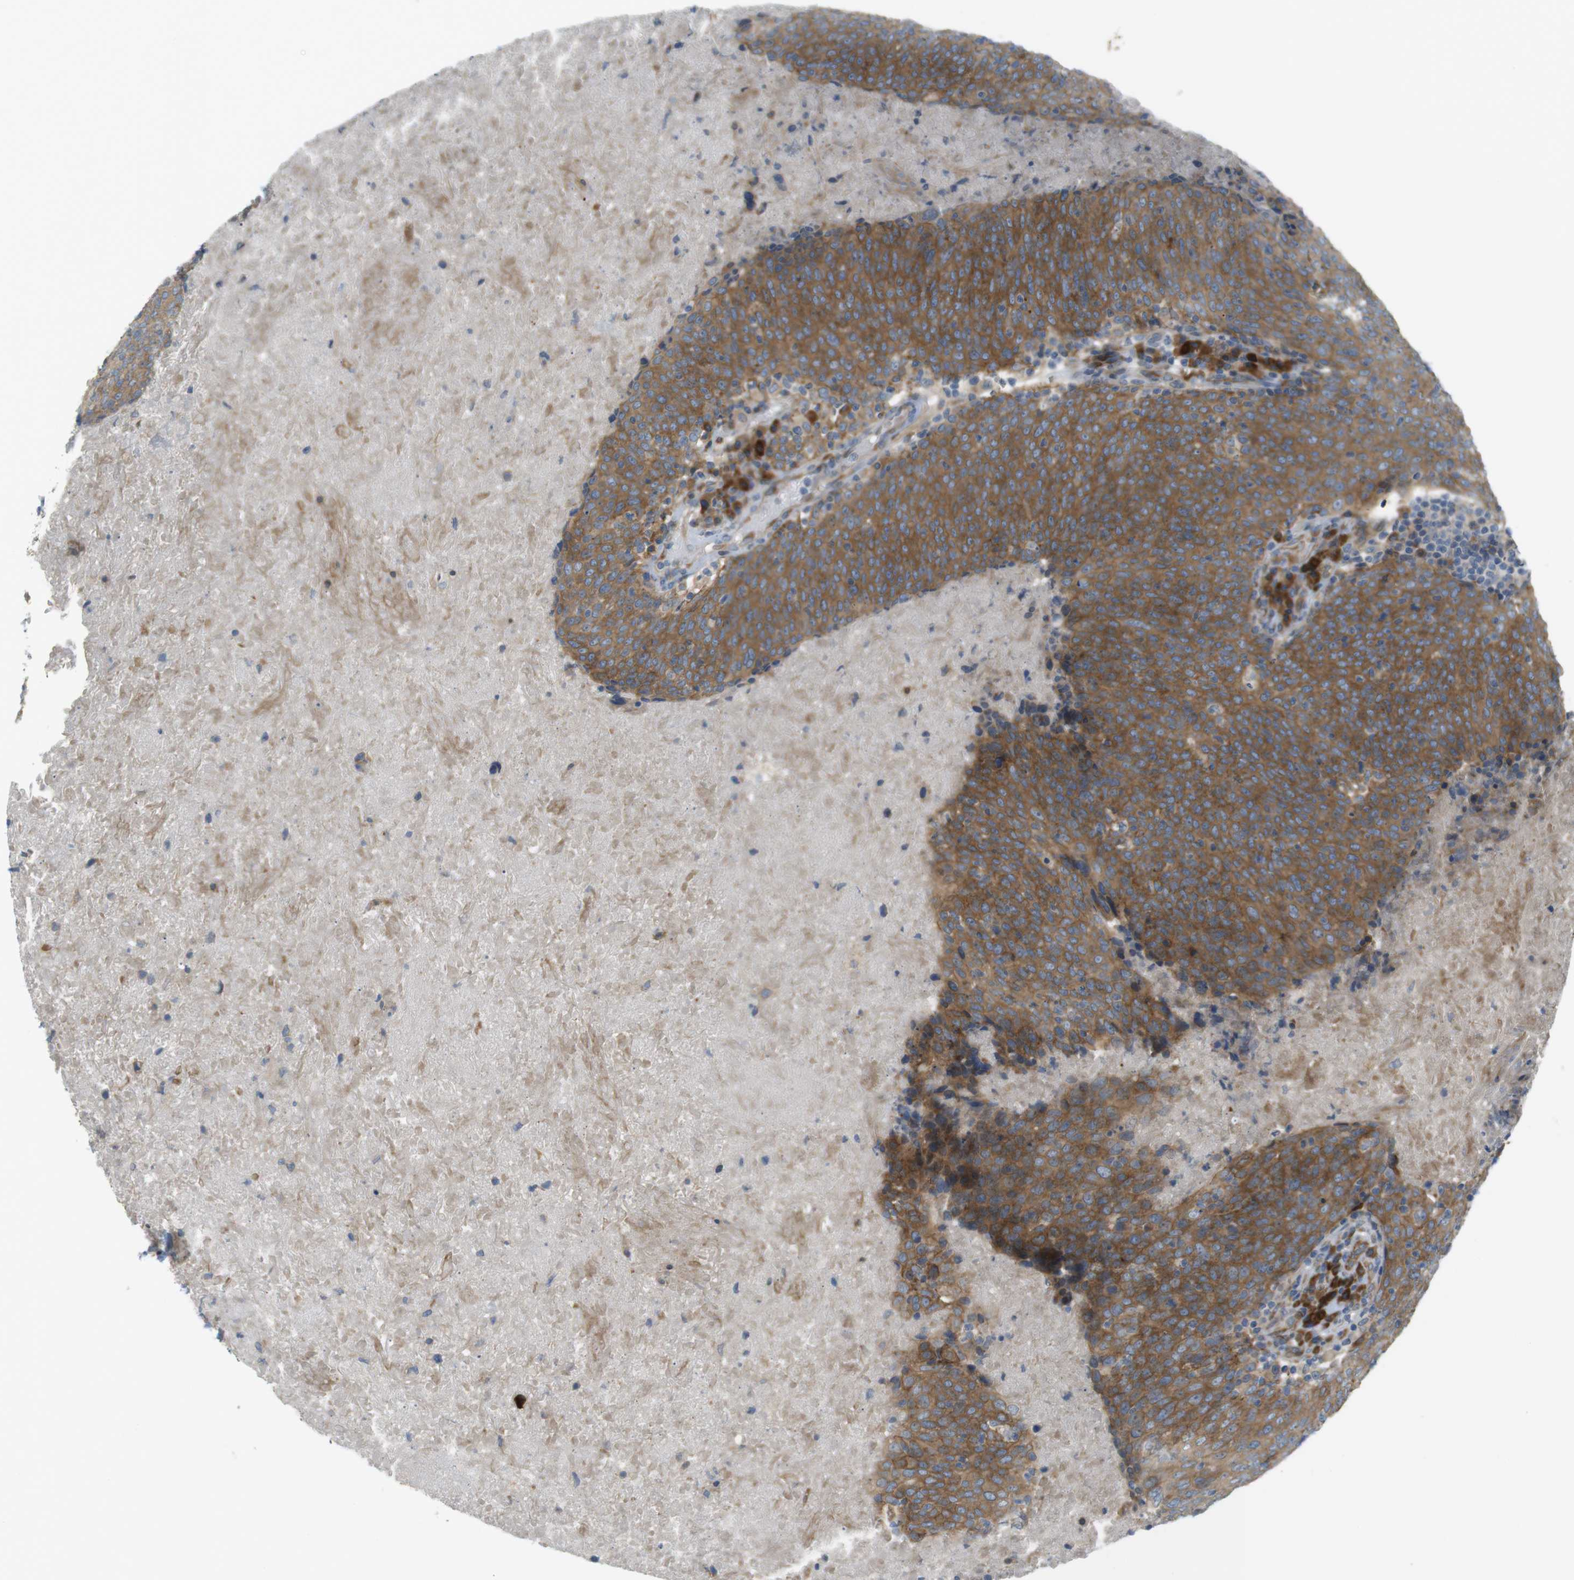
{"staining": {"intensity": "strong", "quantity": ">75%", "location": "cytoplasmic/membranous"}, "tissue": "head and neck cancer", "cell_type": "Tumor cells", "image_type": "cancer", "snomed": [{"axis": "morphology", "description": "Squamous cell carcinoma, NOS"}, {"axis": "morphology", "description": "Squamous cell carcinoma, metastatic, NOS"}, {"axis": "topography", "description": "Lymph node"}, {"axis": "topography", "description": "Head-Neck"}], "caption": "Tumor cells display strong cytoplasmic/membranous expression in approximately >75% of cells in metastatic squamous cell carcinoma (head and neck).", "gene": "GJC3", "patient": {"sex": "male", "age": 62}}